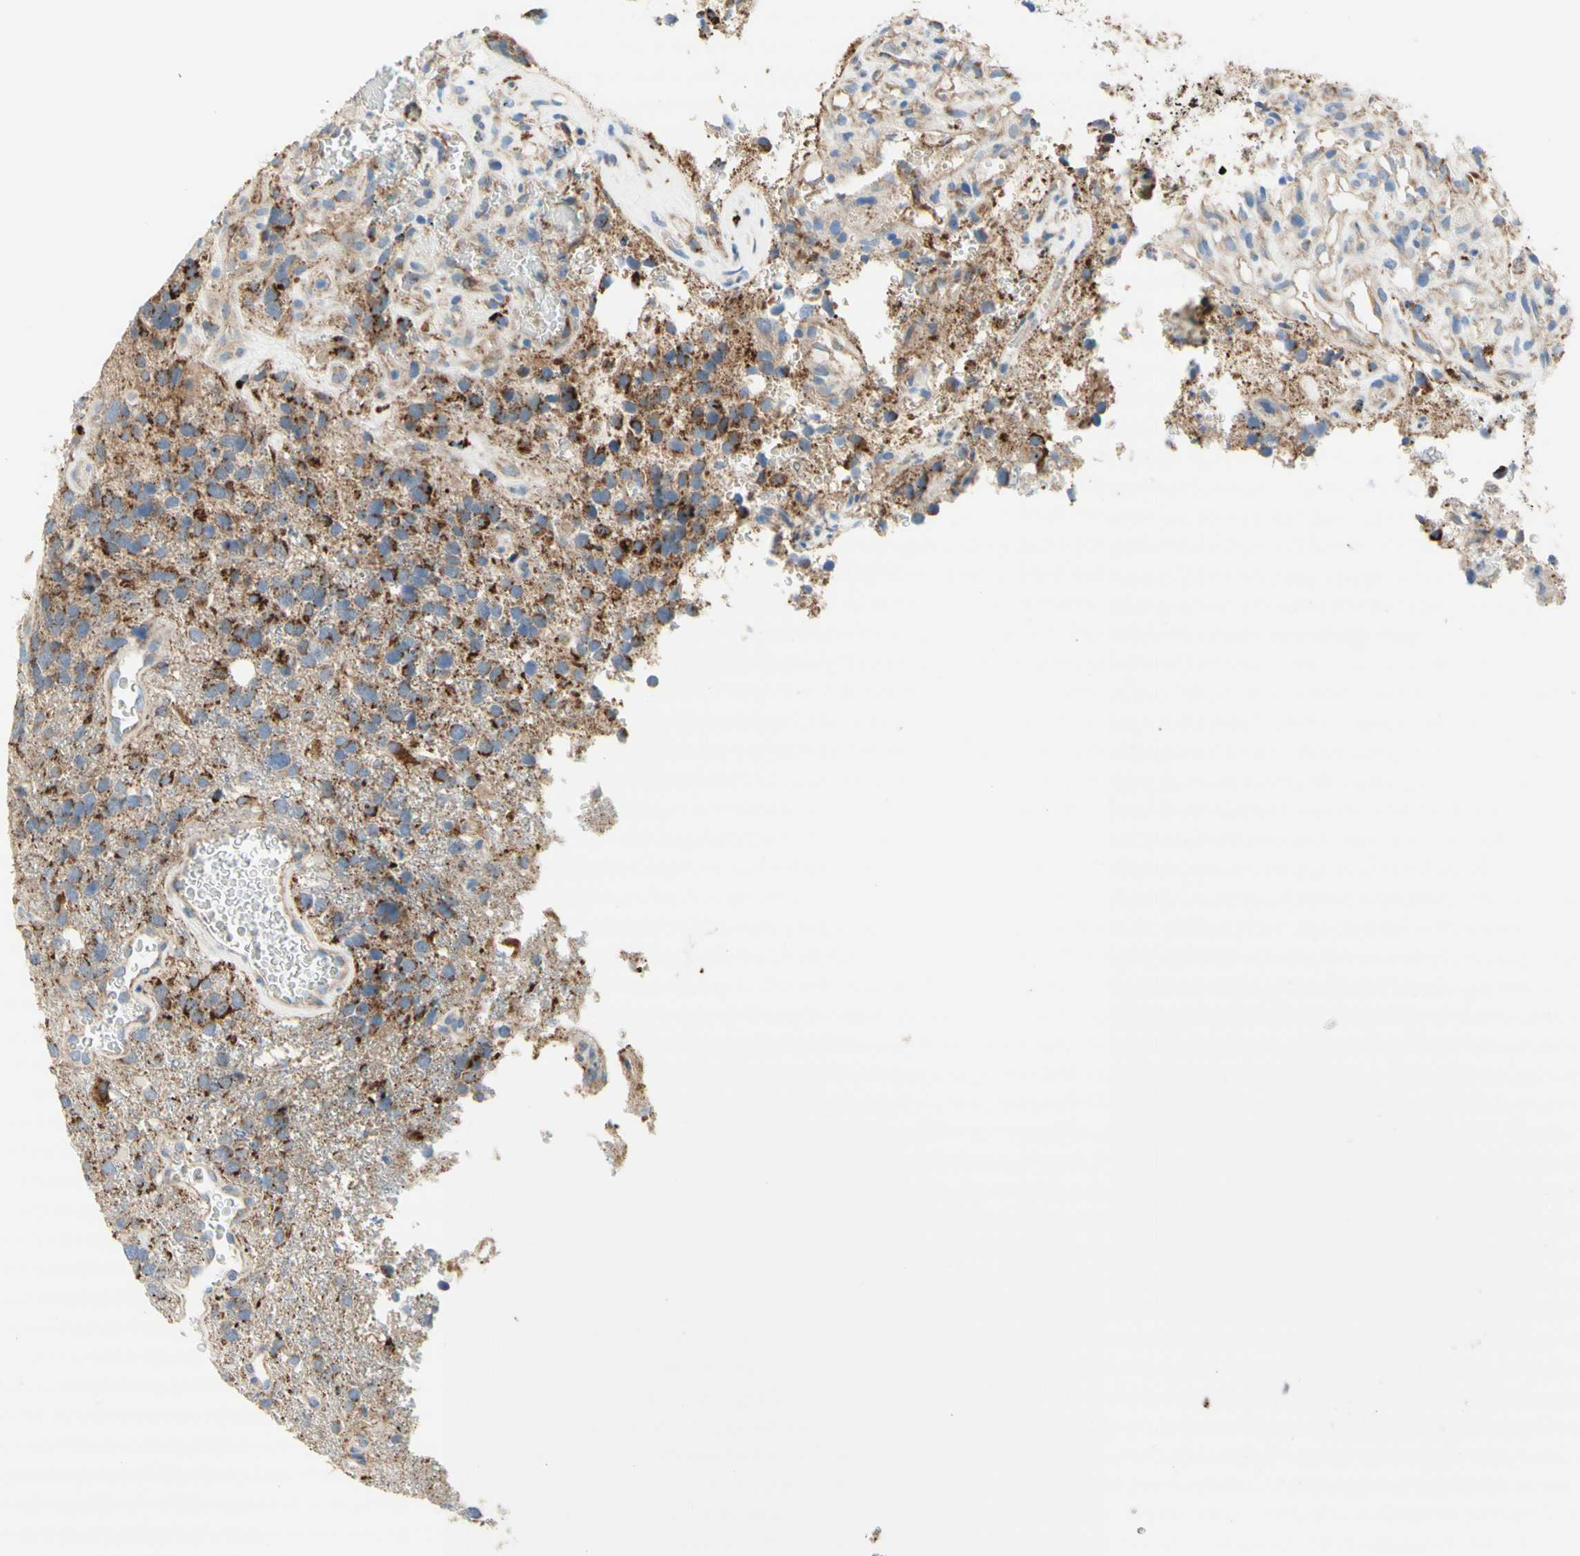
{"staining": {"intensity": "moderate", "quantity": "25%-75%", "location": "cytoplasmic/membranous"}, "tissue": "glioma", "cell_type": "Tumor cells", "image_type": "cancer", "snomed": [{"axis": "morphology", "description": "Glioma, malignant, High grade"}, {"axis": "topography", "description": "Brain"}], "caption": "IHC of glioma displays medium levels of moderate cytoplasmic/membranous expression in approximately 25%-75% of tumor cells.", "gene": "URB2", "patient": {"sex": "female", "age": 58}}